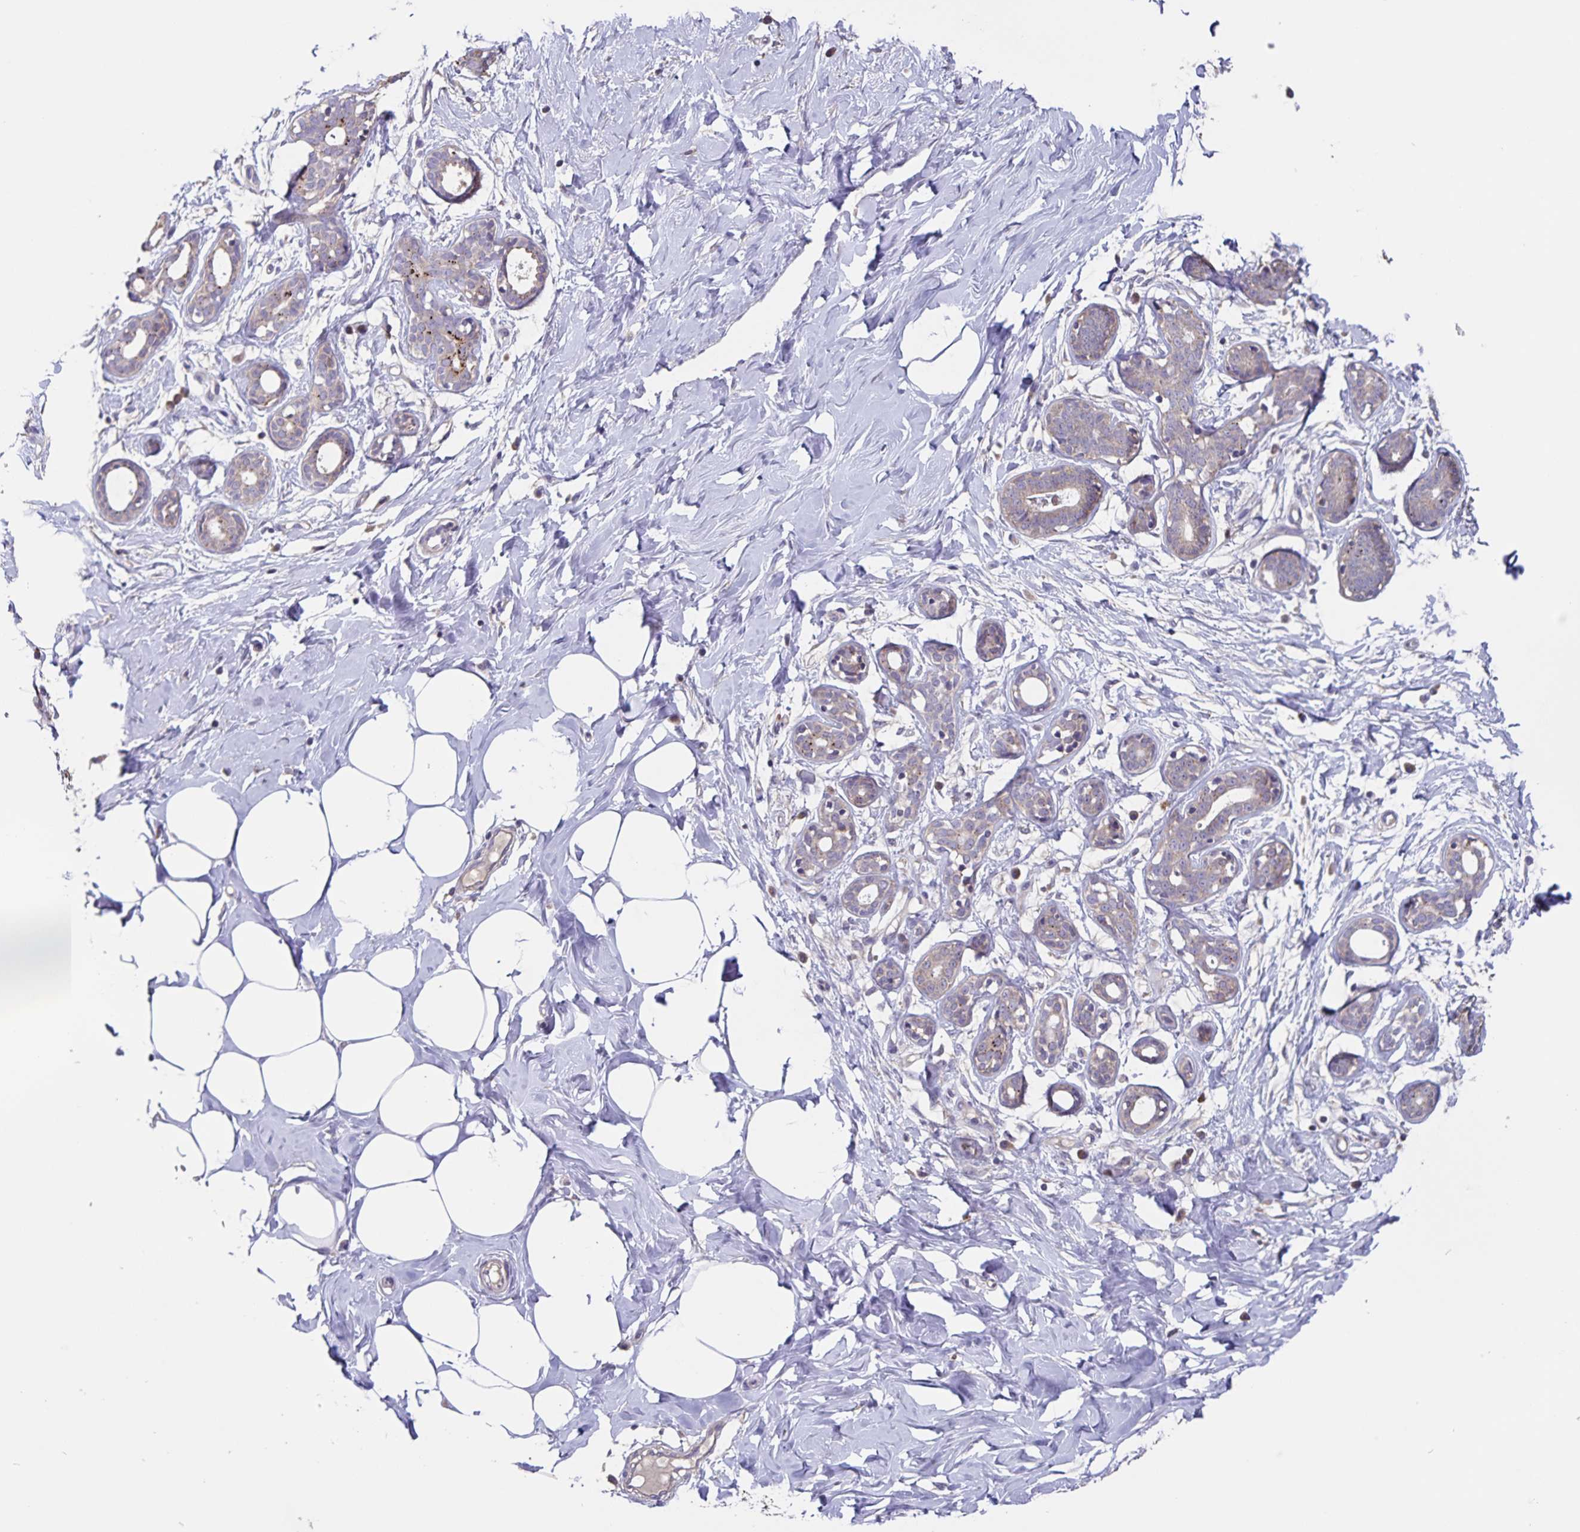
{"staining": {"intensity": "negative", "quantity": "none", "location": "none"}, "tissue": "breast", "cell_type": "Adipocytes", "image_type": "normal", "snomed": [{"axis": "morphology", "description": "Normal tissue, NOS"}, {"axis": "topography", "description": "Breast"}], "caption": "A photomicrograph of breast stained for a protein displays no brown staining in adipocytes.", "gene": "FBXL16", "patient": {"sex": "female", "age": 27}}